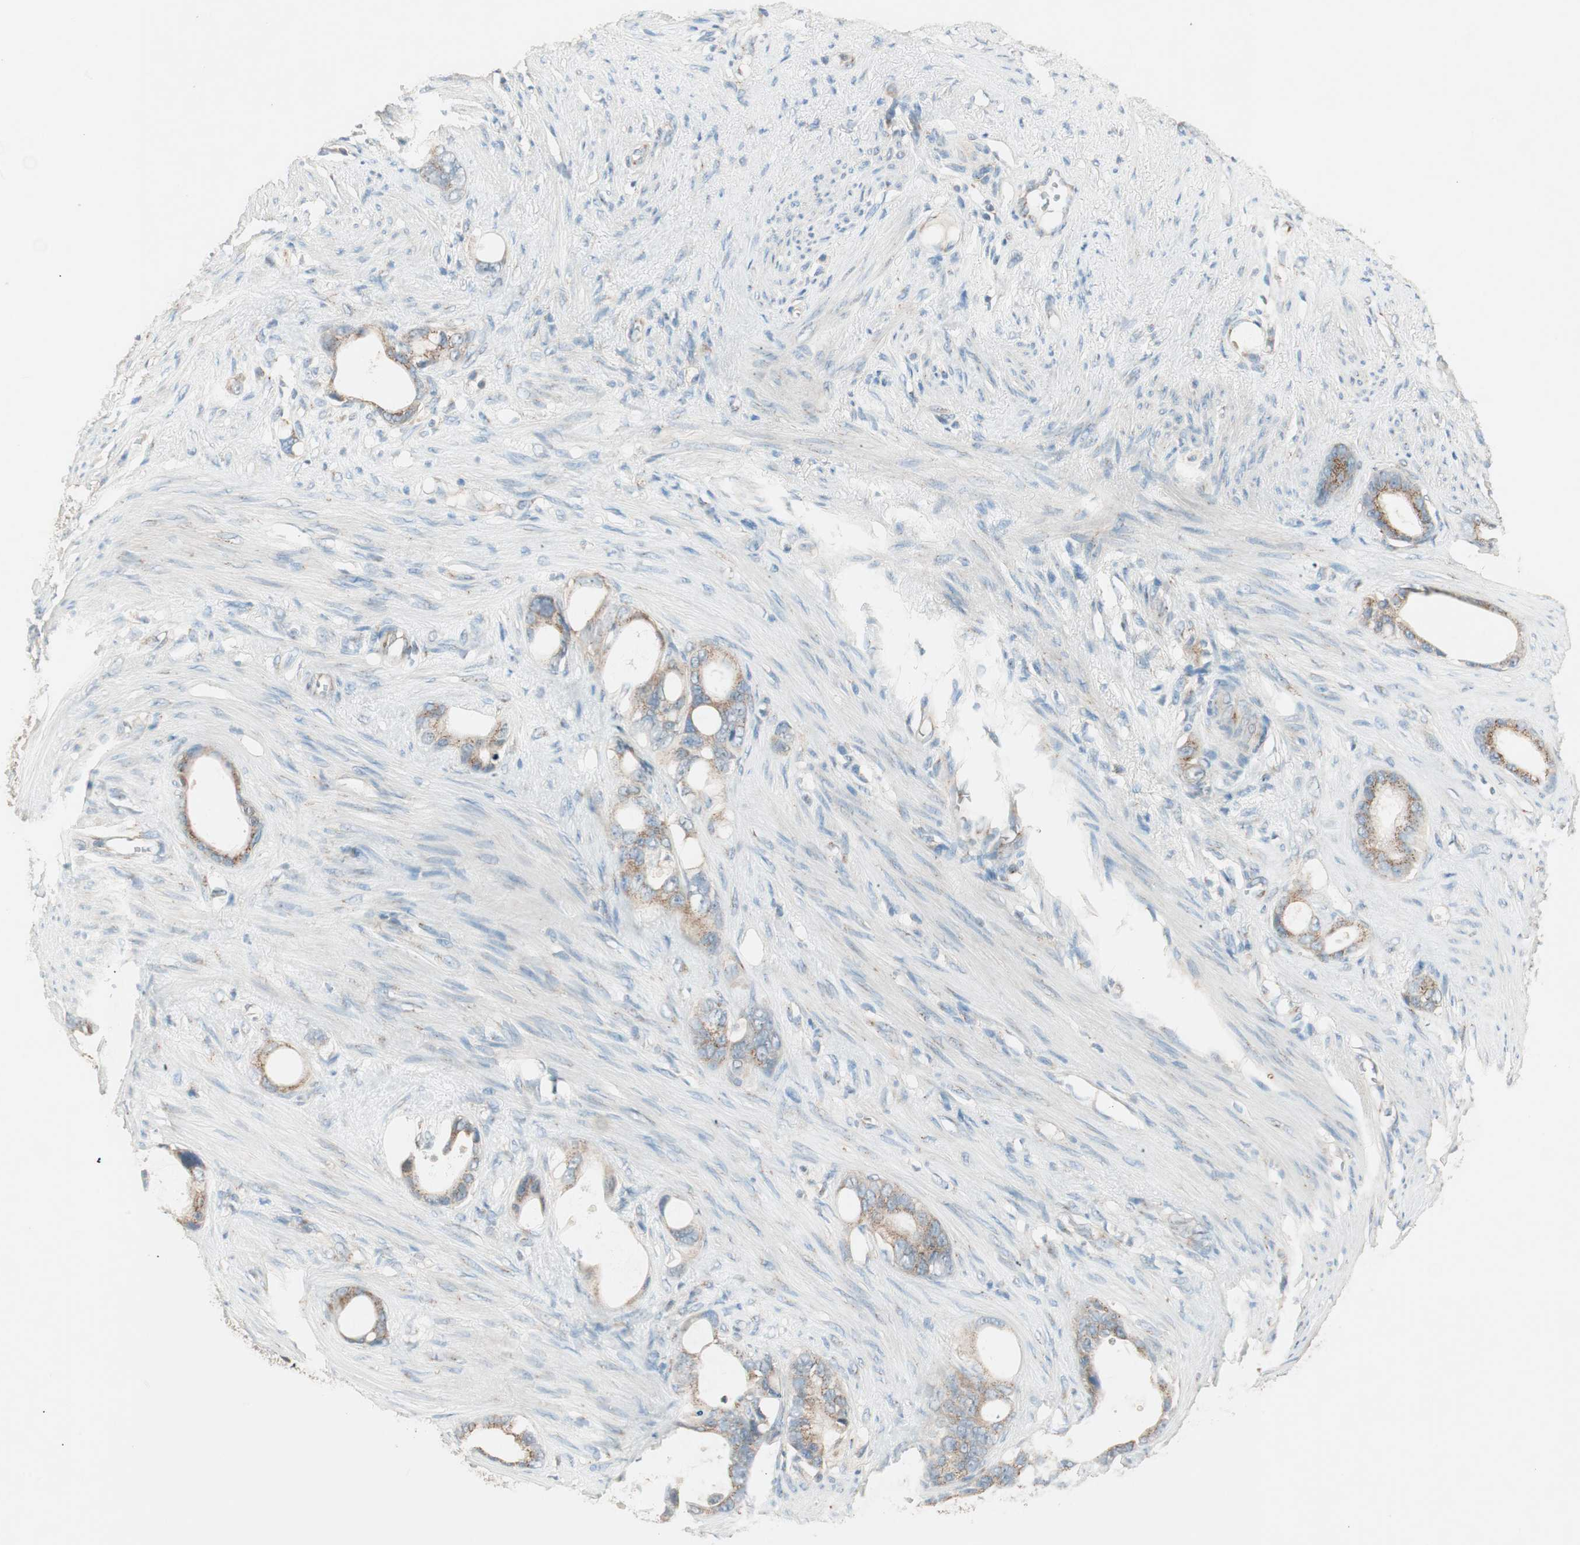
{"staining": {"intensity": "moderate", "quantity": ">75%", "location": "cytoplasmic/membranous"}, "tissue": "stomach cancer", "cell_type": "Tumor cells", "image_type": "cancer", "snomed": [{"axis": "morphology", "description": "Adenocarcinoma, NOS"}, {"axis": "topography", "description": "Stomach"}], "caption": "Stomach cancer (adenocarcinoma) stained for a protein (brown) displays moderate cytoplasmic/membranous positive positivity in about >75% of tumor cells.", "gene": "SEC16A", "patient": {"sex": "female", "age": 75}}